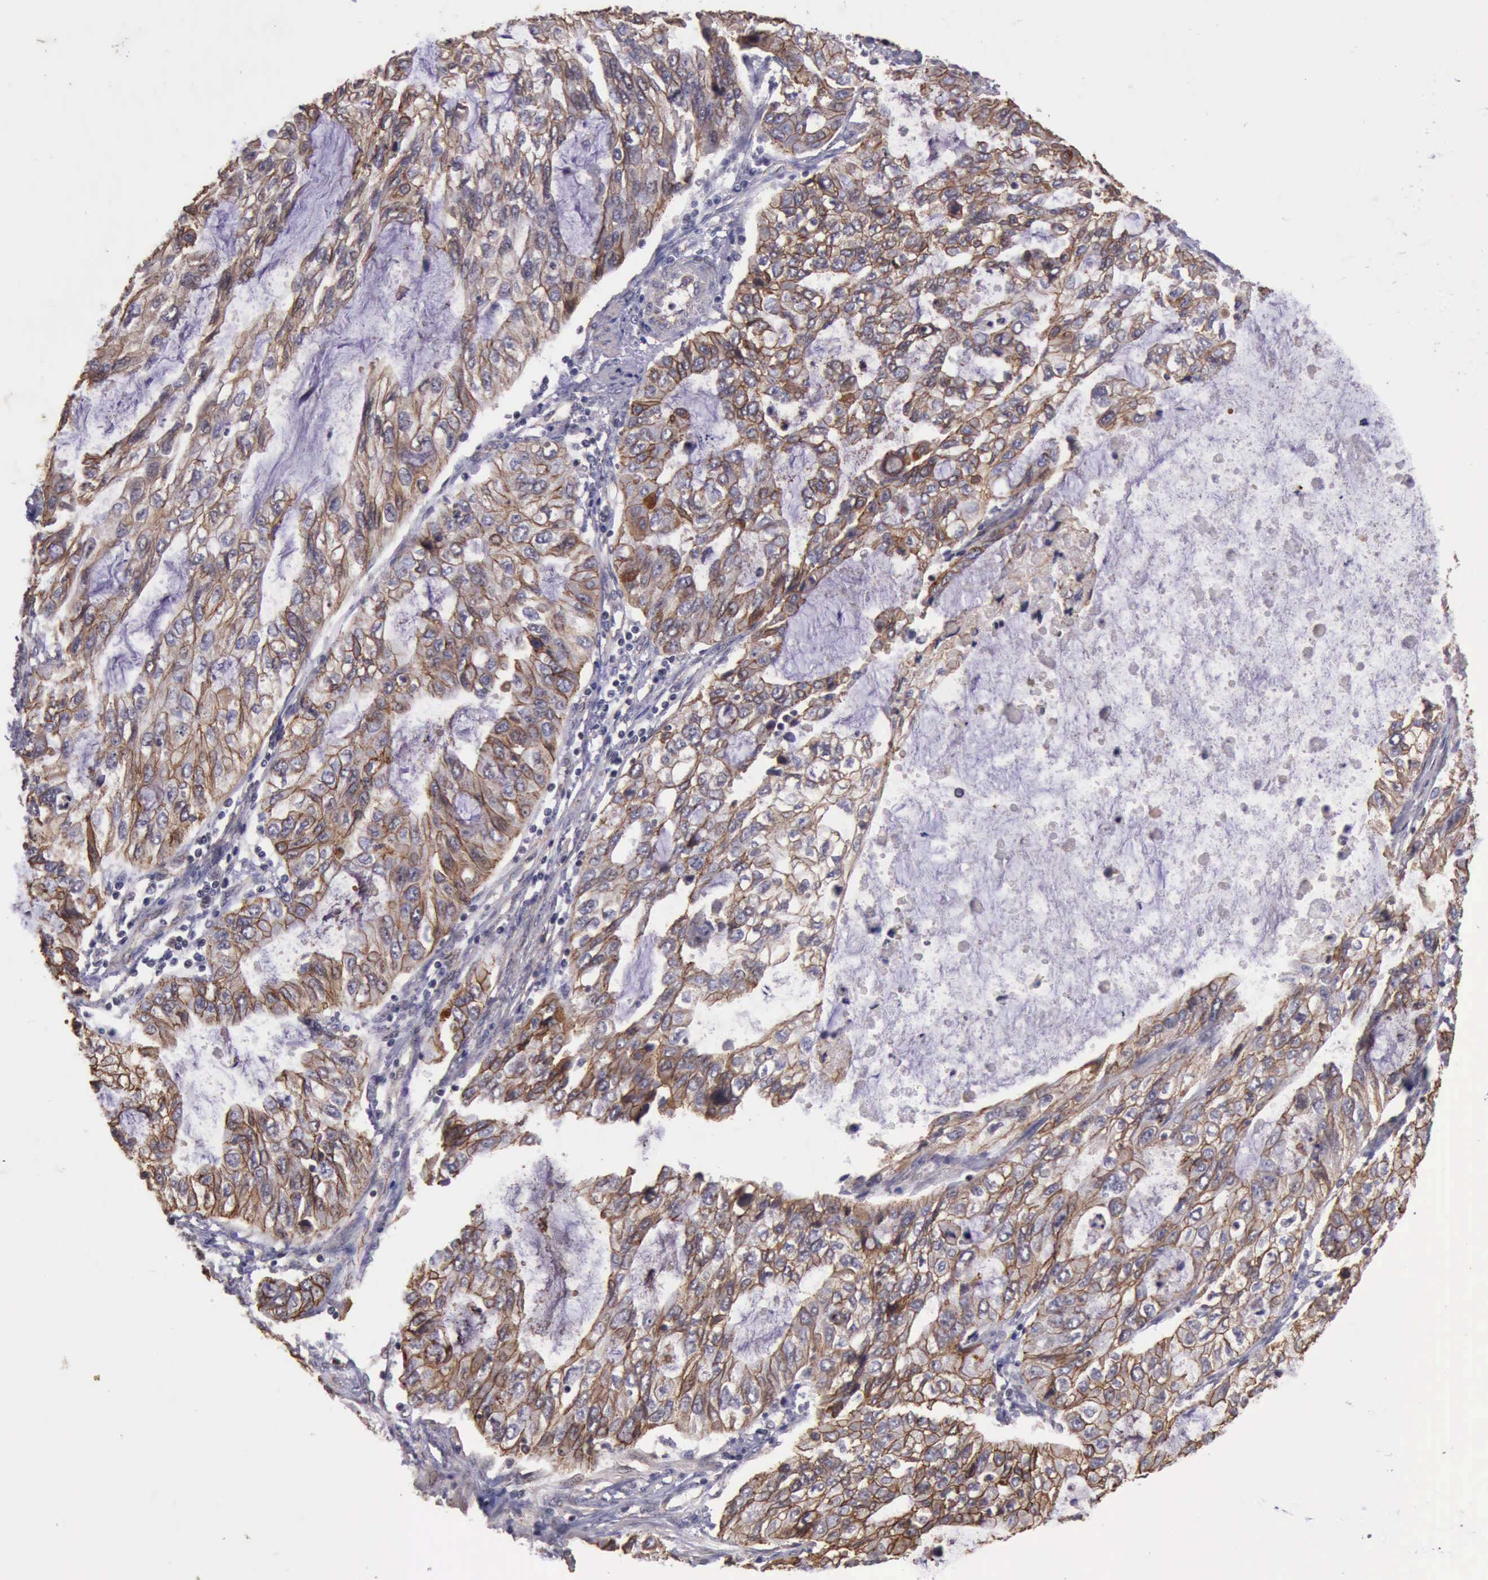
{"staining": {"intensity": "moderate", "quantity": ">75%", "location": "cytoplasmic/membranous"}, "tissue": "stomach cancer", "cell_type": "Tumor cells", "image_type": "cancer", "snomed": [{"axis": "morphology", "description": "Adenocarcinoma, NOS"}, {"axis": "topography", "description": "Stomach, upper"}], "caption": "Protein expression by immunohistochemistry (IHC) exhibits moderate cytoplasmic/membranous expression in approximately >75% of tumor cells in stomach cancer (adenocarcinoma). Nuclei are stained in blue.", "gene": "CTNNB1", "patient": {"sex": "female", "age": 52}}